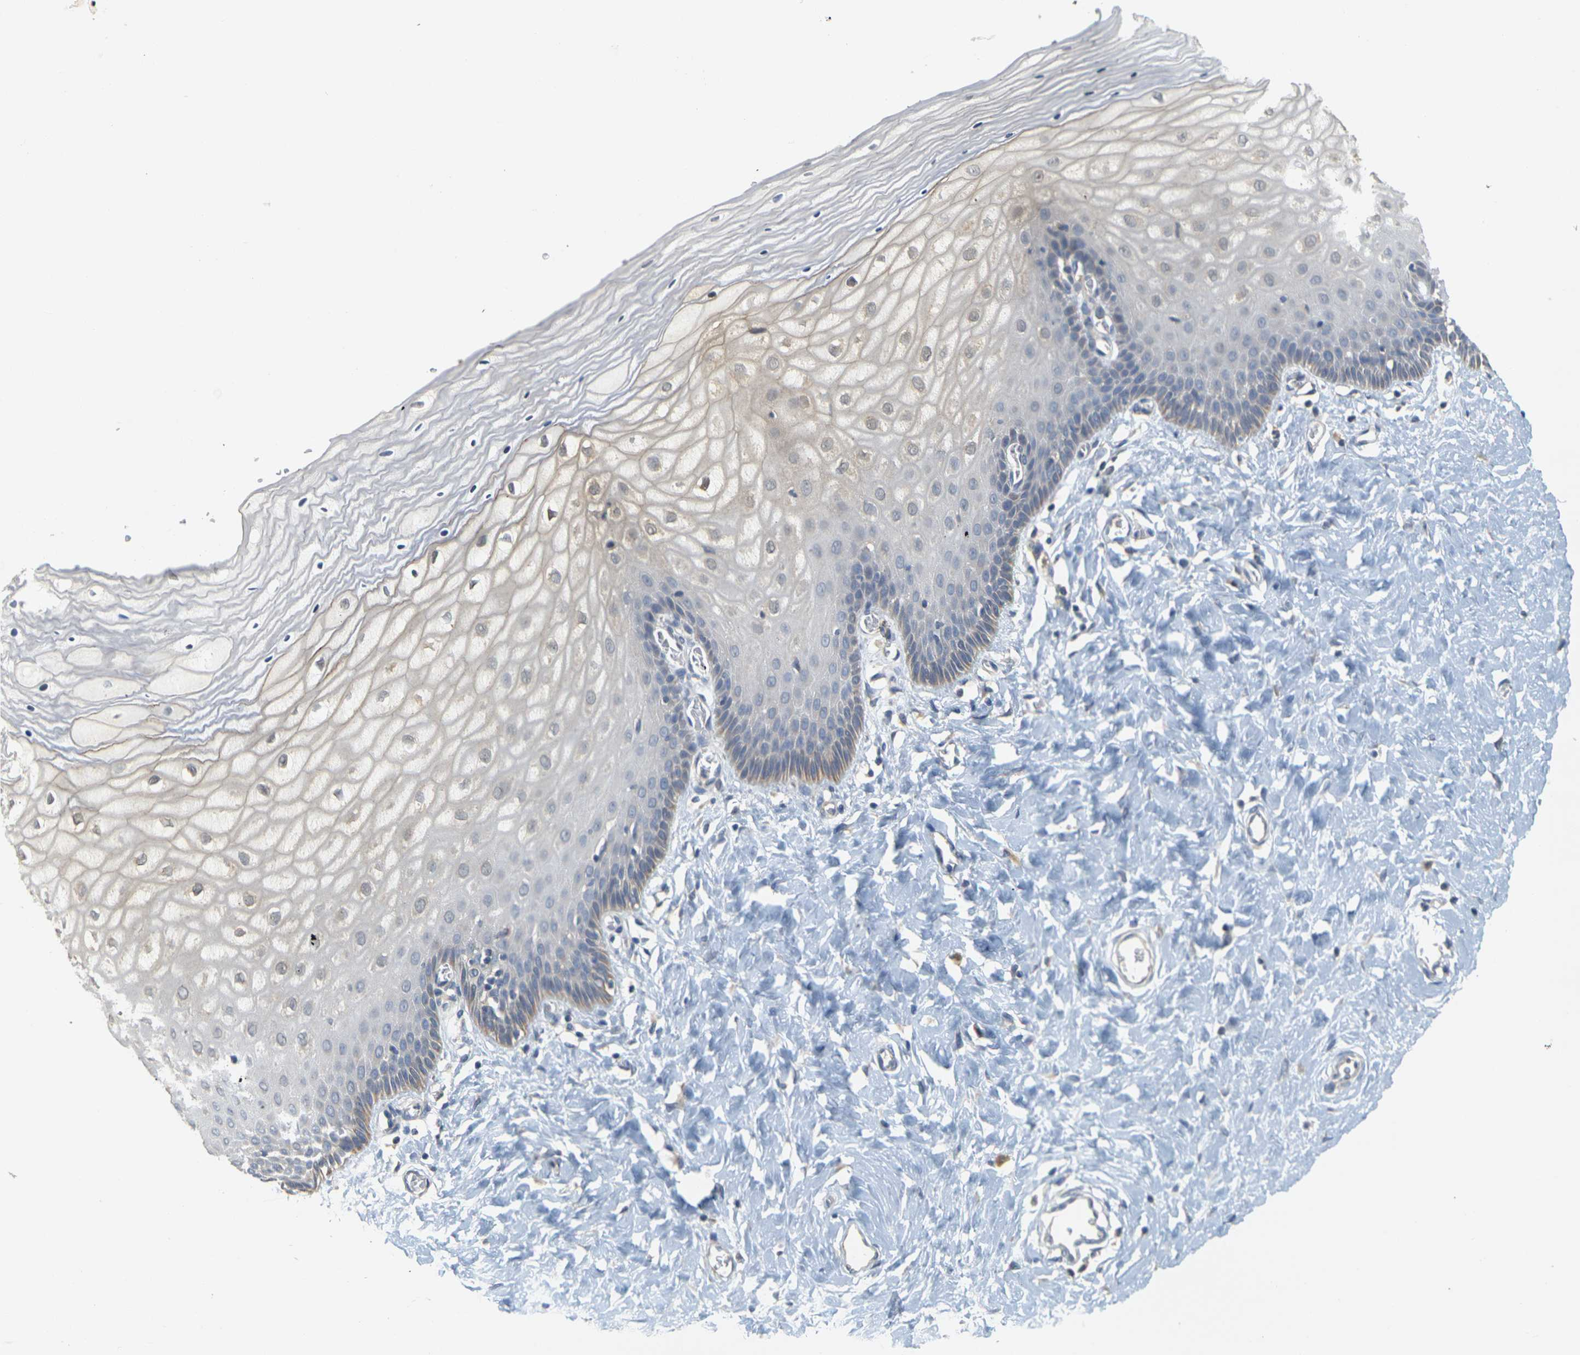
{"staining": {"intensity": "weak", "quantity": ">75%", "location": "cytoplasmic/membranous"}, "tissue": "cervix", "cell_type": "Glandular cells", "image_type": "normal", "snomed": [{"axis": "morphology", "description": "Normal tissue, NOS"}, {"axis": "topography", "description": "Cervix"}], "caption": "Immunohistochemistry (IHC) (DAB) staining of benign cervix exhibits weak cytoplasmic/membranous protein staining in approximately >75% of glandular cells.", "gene": "GDAP1", "patient": {"sex": "female", "age": 55}}